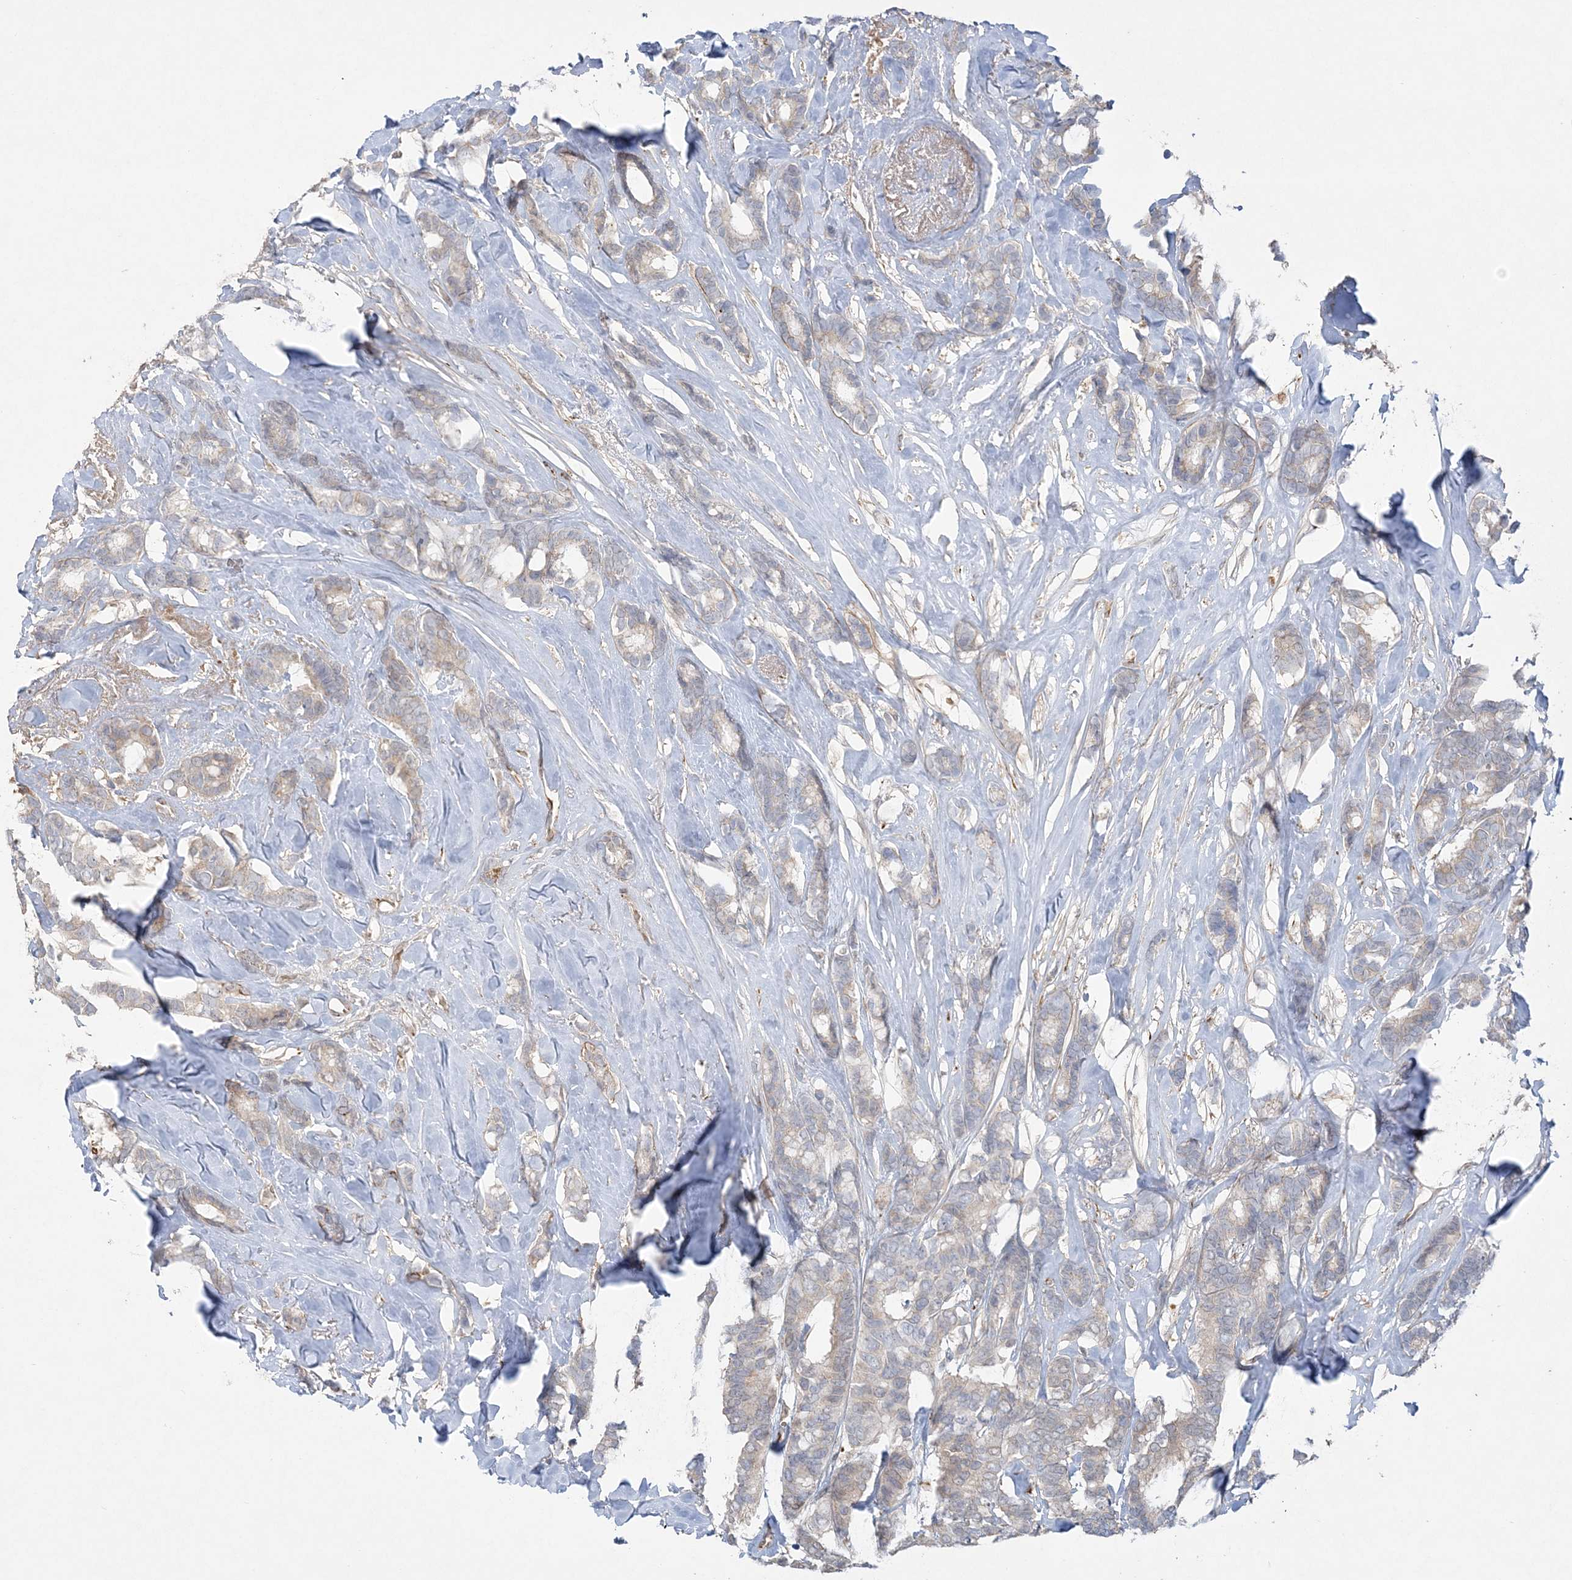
{"staining": {"intensity": "weak", "quantity": ">75%", "location": "cytoplasmic/membranous"}, "tissue": "breast cancer", "cell_type": "Tumor cells", "image_type": "cancer", "snomed": [{"axis": "morphology", "description": "Duct carcinoma"}, {"axis": "topography", "description": "Breast"}], "caption": "Immunohistochemical staining of human breast cancer displays weak cytoplasmic/membranous protein staining in about >75% of tumor cells. The protein of interest is stained brown, and the nuclei are stained in blue (DAB (3,3'-diaminobenzidine) IHC with brightfield microscopy, high magnification).", "gene": "INPP1", "patient": {"sex": "female", "age": 87}}